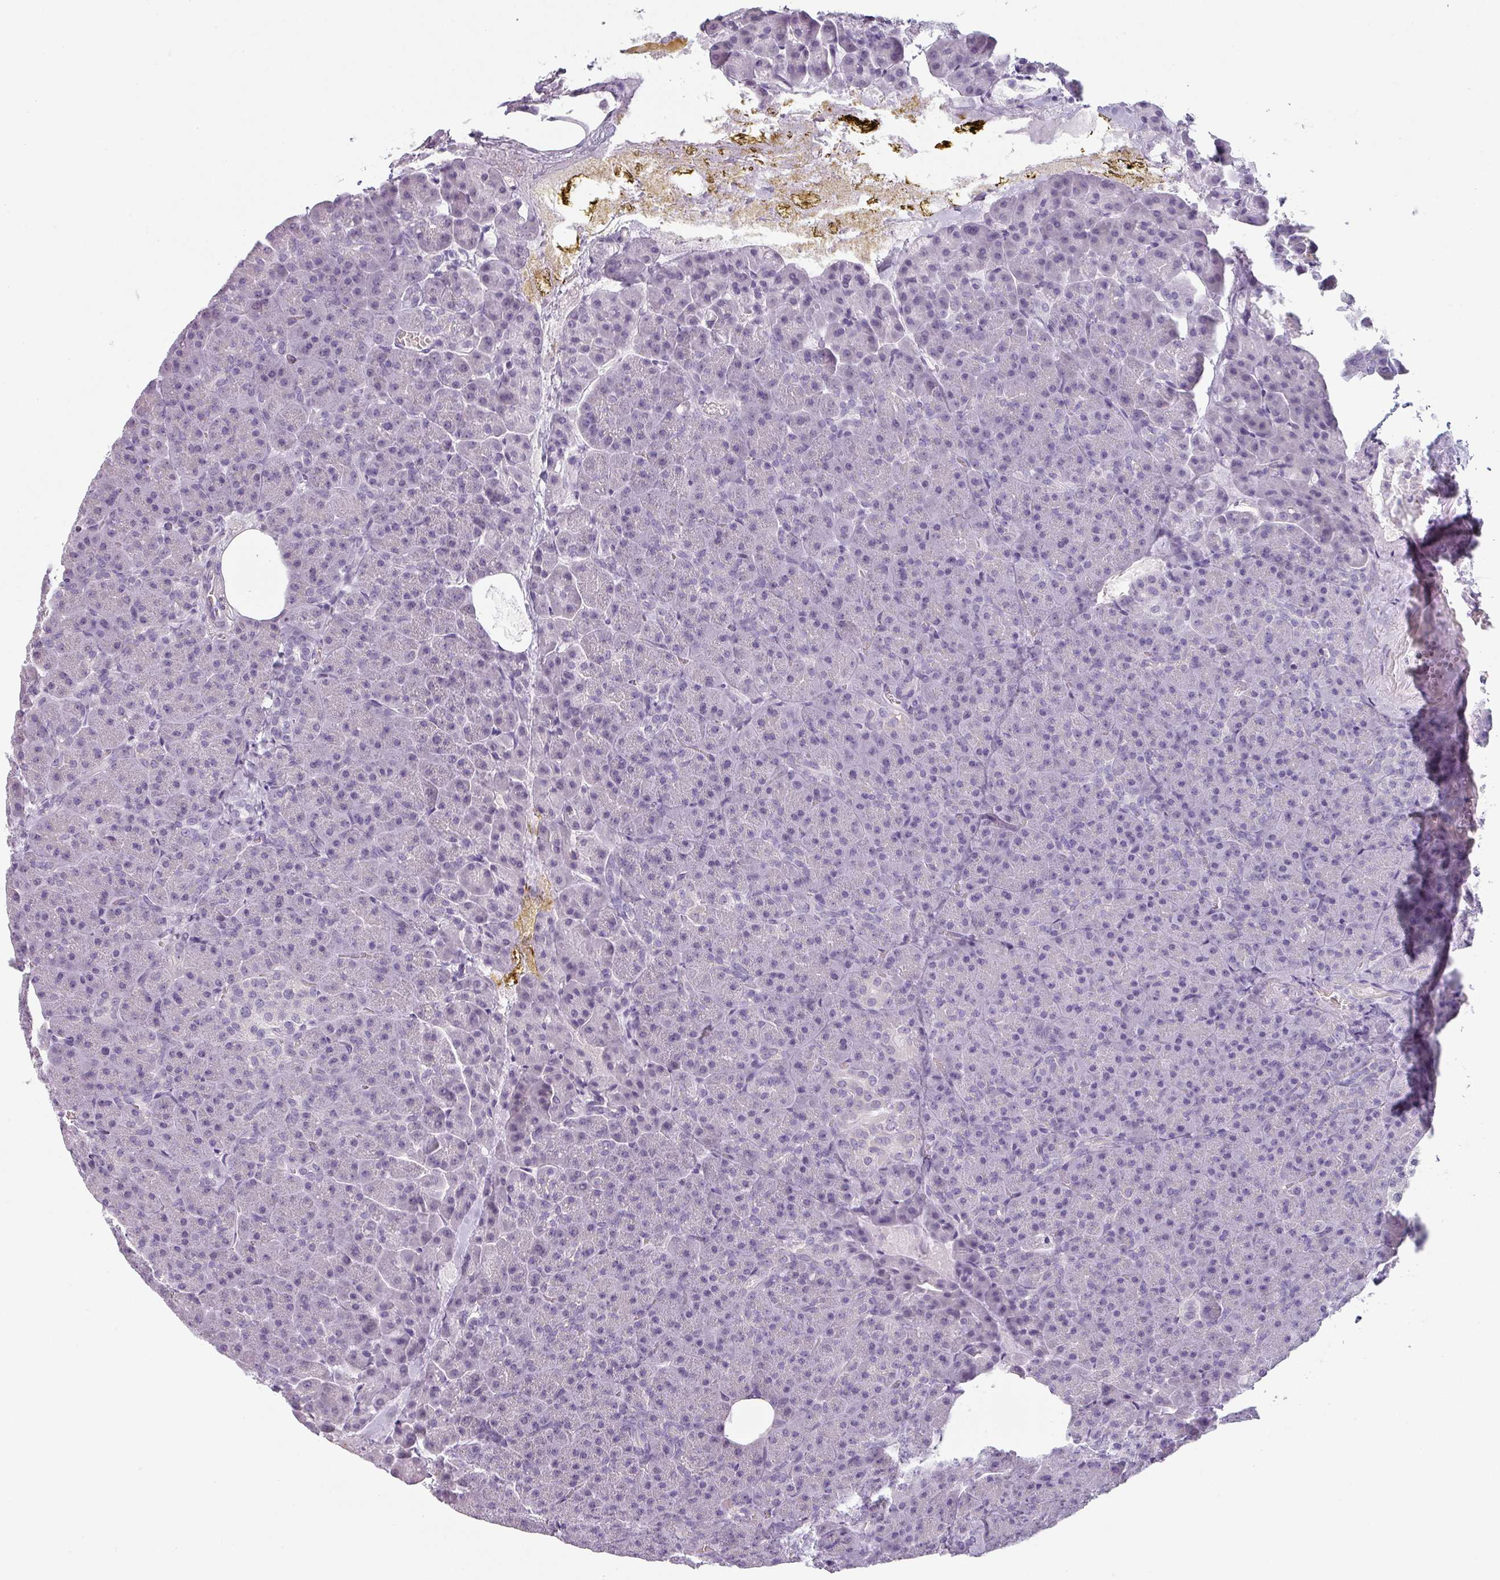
{"staining": {"intensity": "negative", "quantity": "none", "location": "none"}, "tissue": "pancreas", "cell_type": "Exocrine glandular cells", "image_type": "normal", "snomed": [{"axis": "morphology", "description": "Normal tissue, NOS"}, {"axis": "topography", "description": "Pancreas"}], "caption": "Immunohistochemistry image of normal pancreas: pancreas stained with DAB displays no significant protein expression in exocrine glandular cells.", "gene": "SFTPA1", "patient": {"sex": "female", "age": 74}}